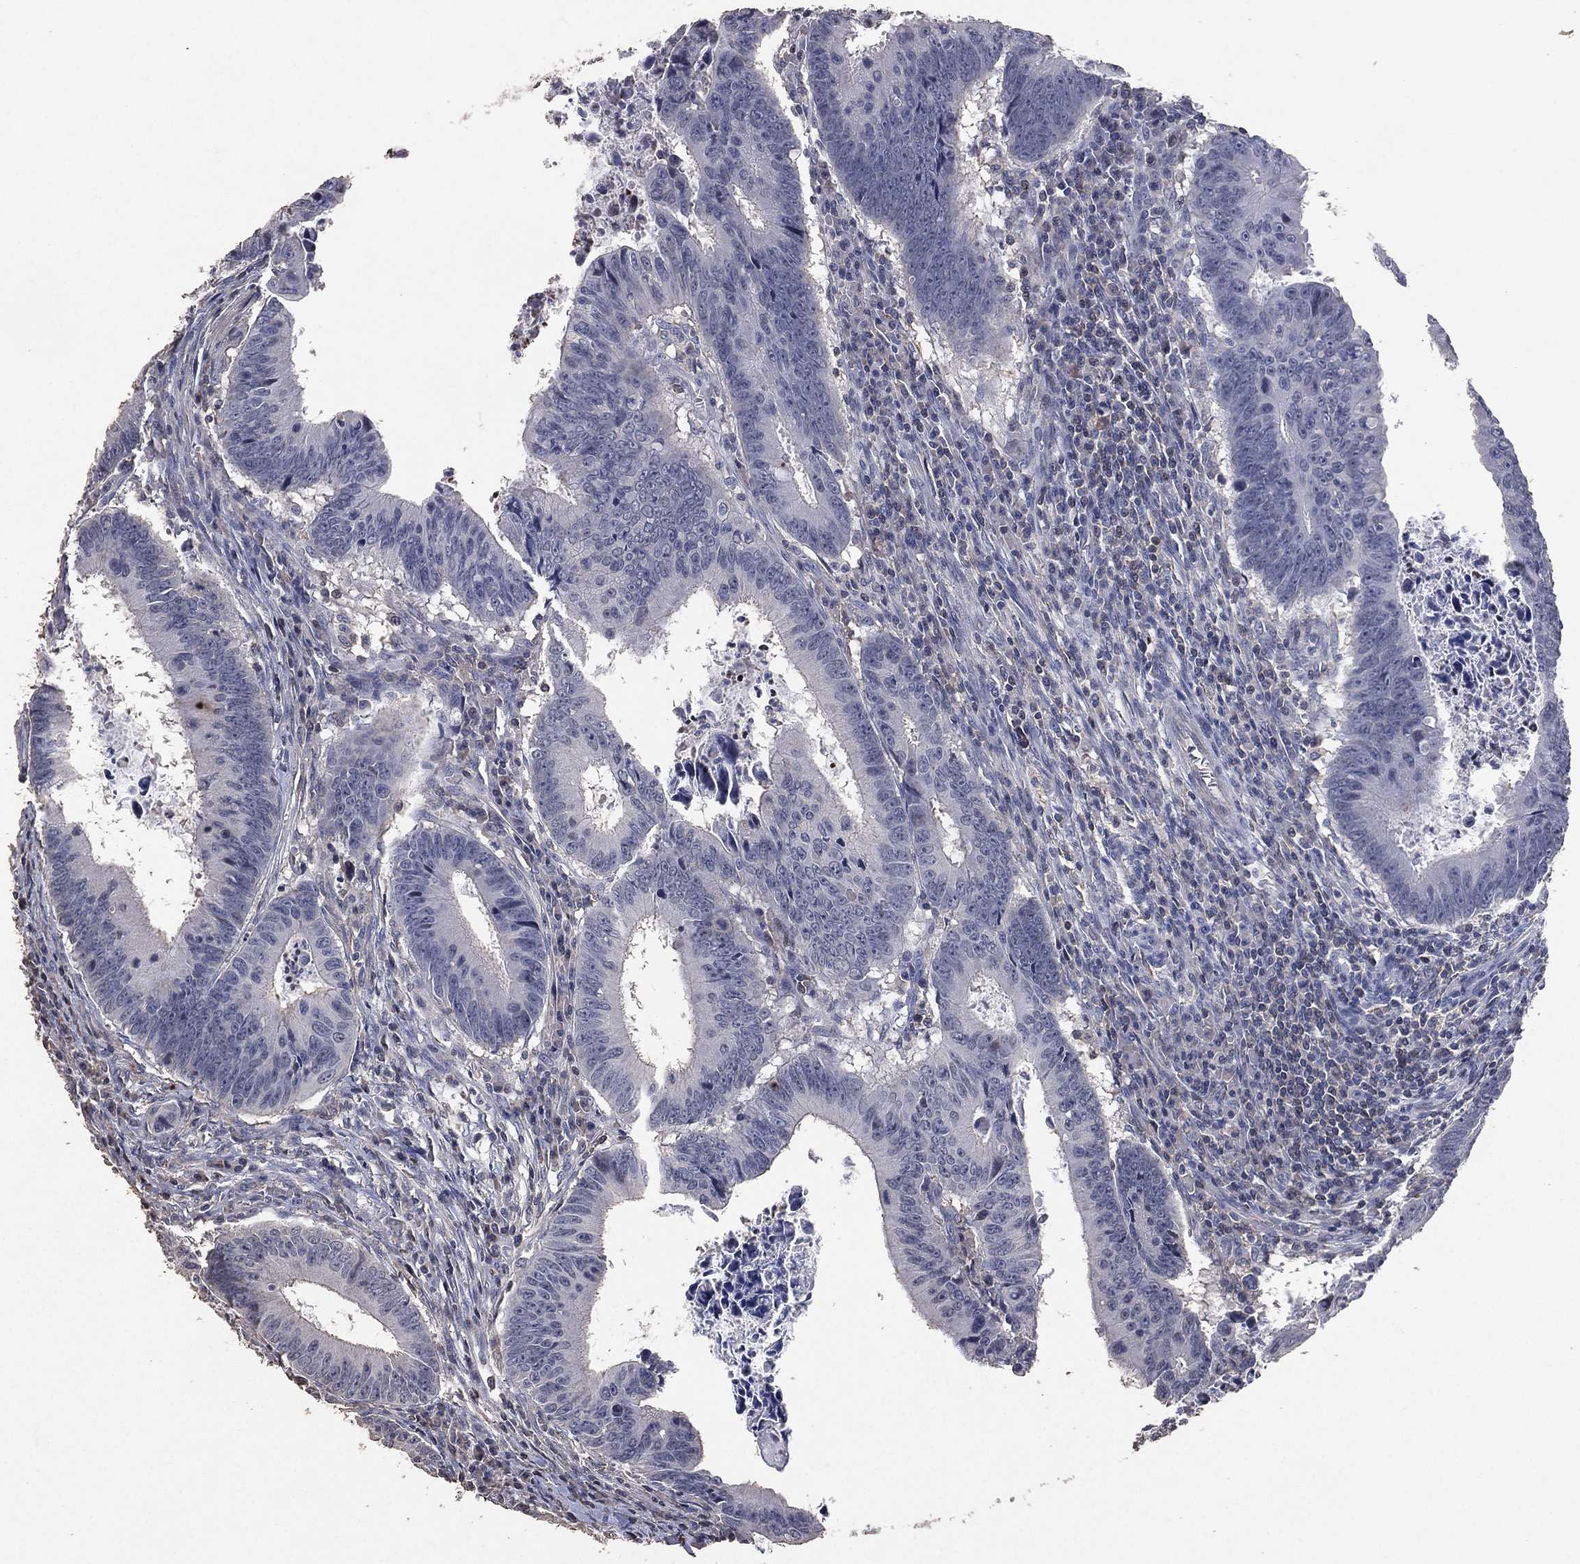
{"staining": {"intensity": "negative", "quantity": "none", "location": "none"}, "tissue": "colorectal cancer", "cell_type": "Tumor cells", "image_type": "cancer", "snomed": [{"axis": "morphology", "description": "Adenocarcinoma, NOS"}, {"axis": "topography", "description": "Colon"}], "caption": "A high-resolution micrograph shows immunohistochemistry (IHC) staining of colorectal cancer, which displays no significant staining in tumor cells.", "gene": "ADPRHL1", "patient": {"sex": "female", "age": 87}}